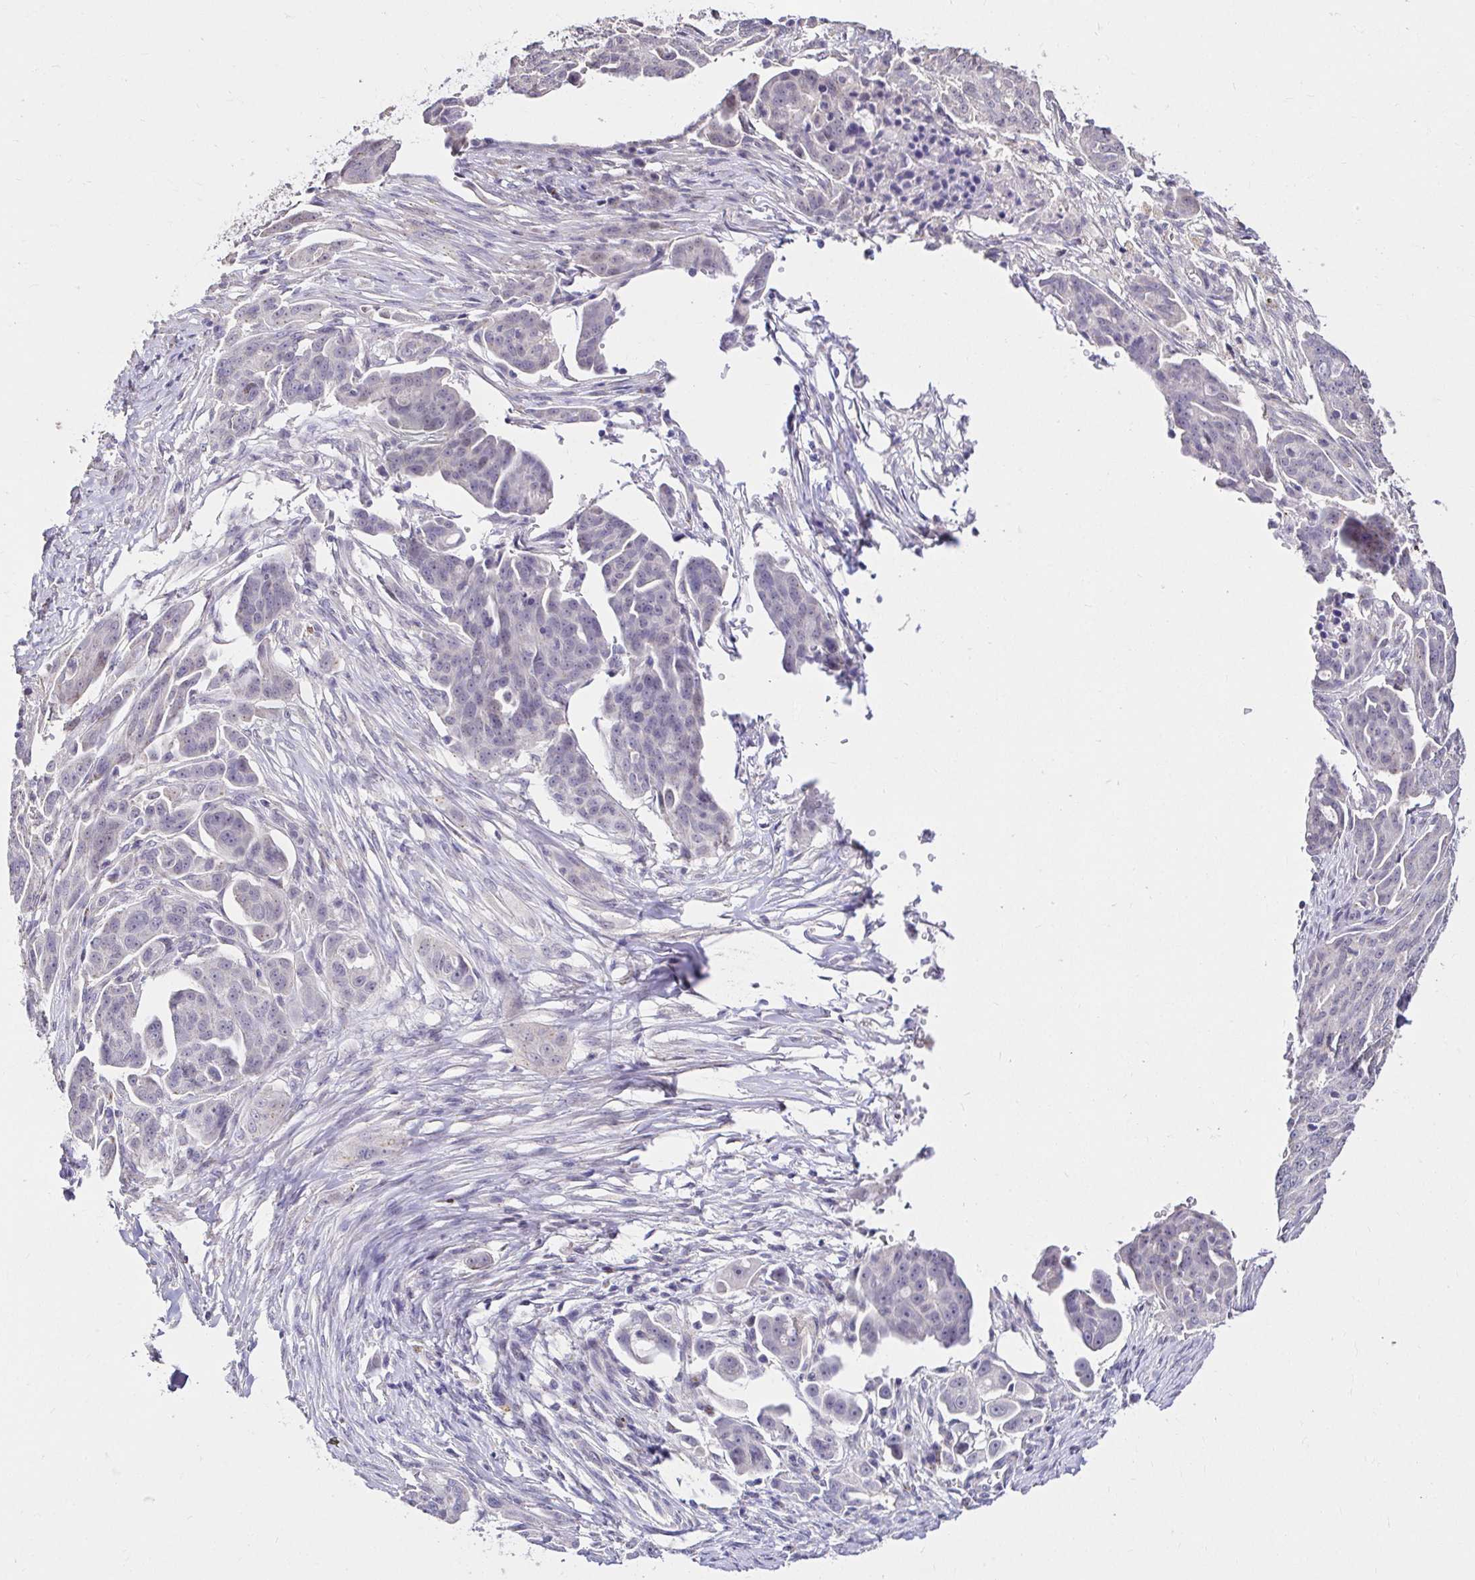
{"staining": {"intensity": "negative", "quantity": "none", "location": "none"}, "tissue": "ovarian cancer", "cell_type": "Tumor cells", "image_type": "cancer", "snomed": [{"axis": "morphology", "description": "Carcinoma, endometroid"}, {"axis": "topography", "description": "Ovary"}], "caption": "Ovarian endometroid carcinoma was stained to show a protein in brown. There is no significant expression in tumor cells.", "gene": "KIAA1210", "patient": {"sex": "female", "age": 70}}